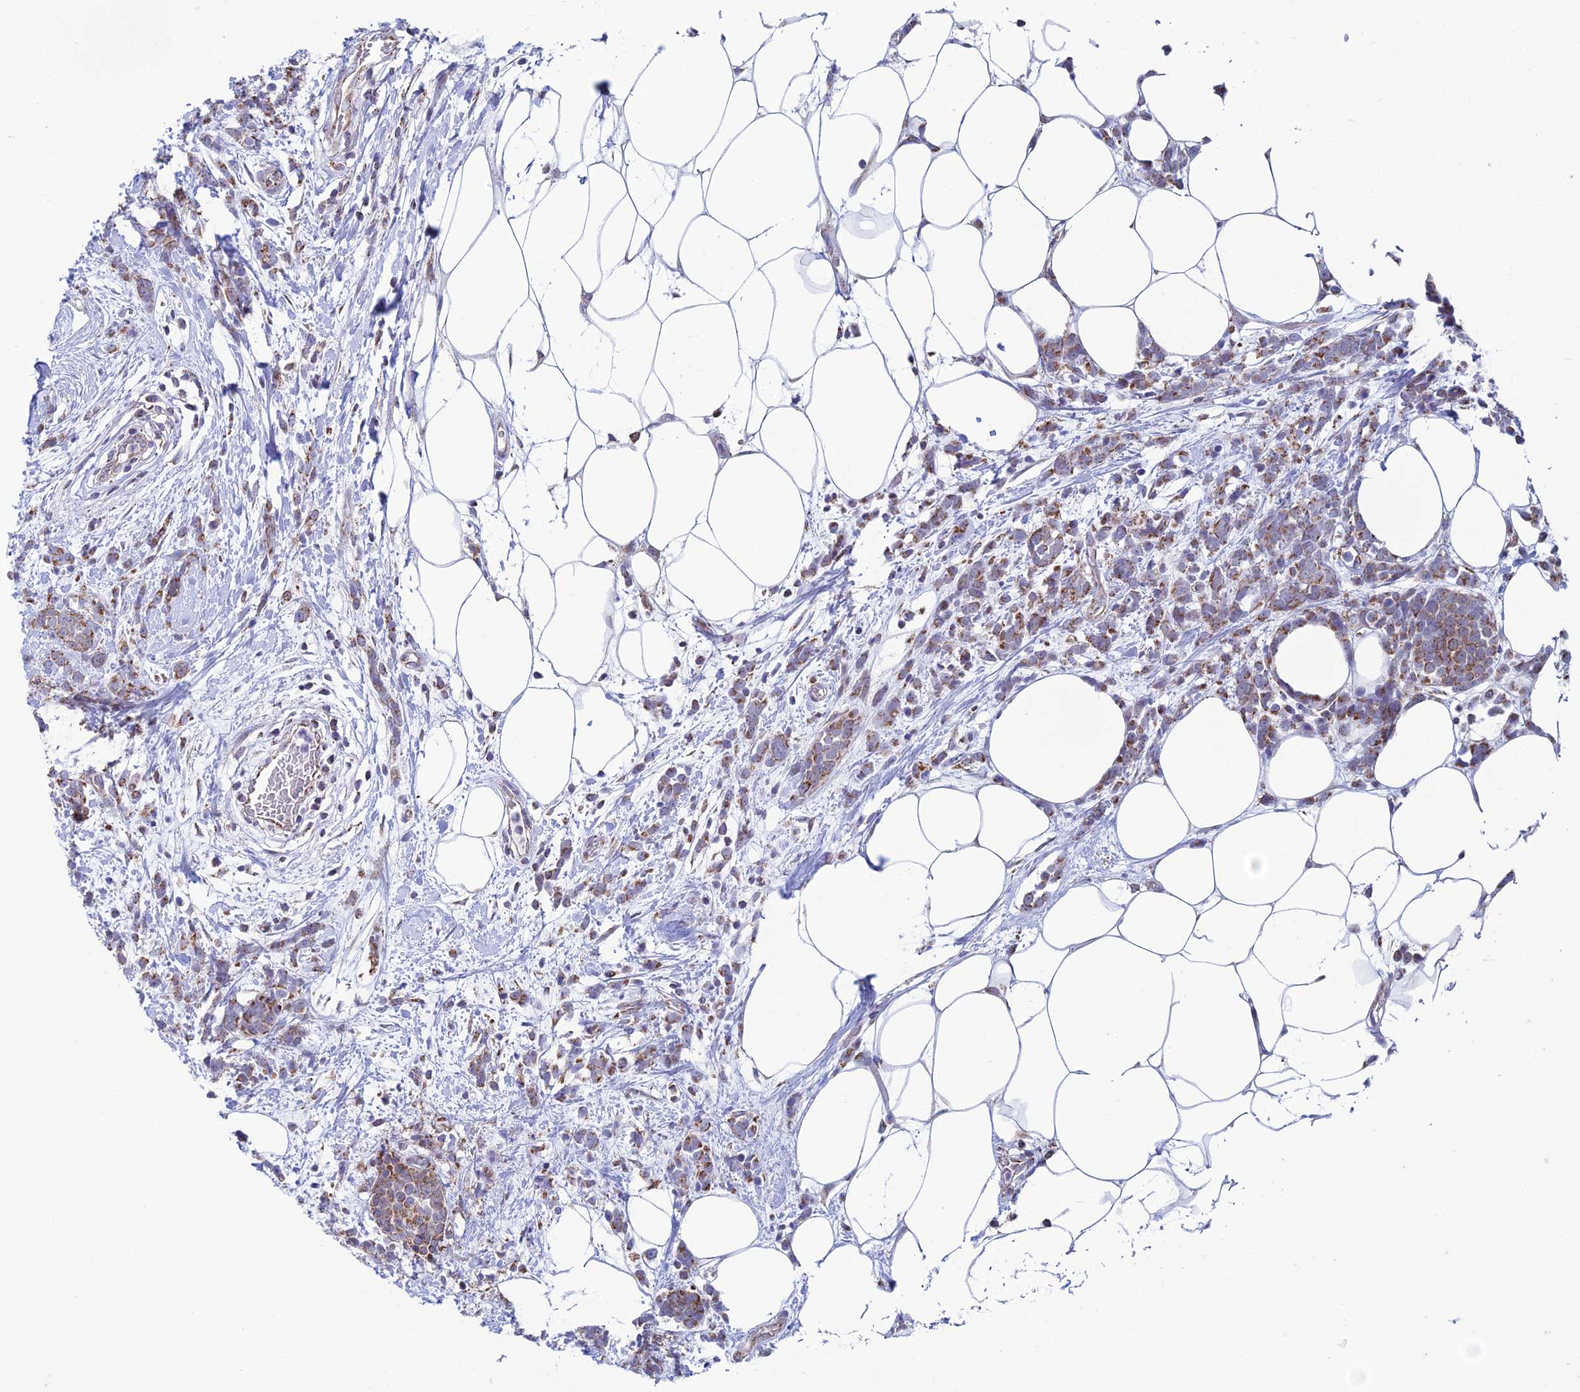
{"staining": {"intensity": "moderate", "quantity": ">75%", "location": "cytoplasmic/membranous"}, "tissue": "breast cancer", "cell_type": "Tumor cells", "image_type": "cancer", "snomed": [{"axis": "morphology", "description": "Lobular carcinoma"}, {"axis": "topography", "description": "Breast"}], "caption": "Immunohistochemistry histopathology image of human breast cancer stained for a protein (brown), which displays medium levels of moderate cytoplasmic/membranous staining in approximately >75% of tumor cells.", "gene": "ZNG1B", "patient": {"sex": "female", "age": 58}}